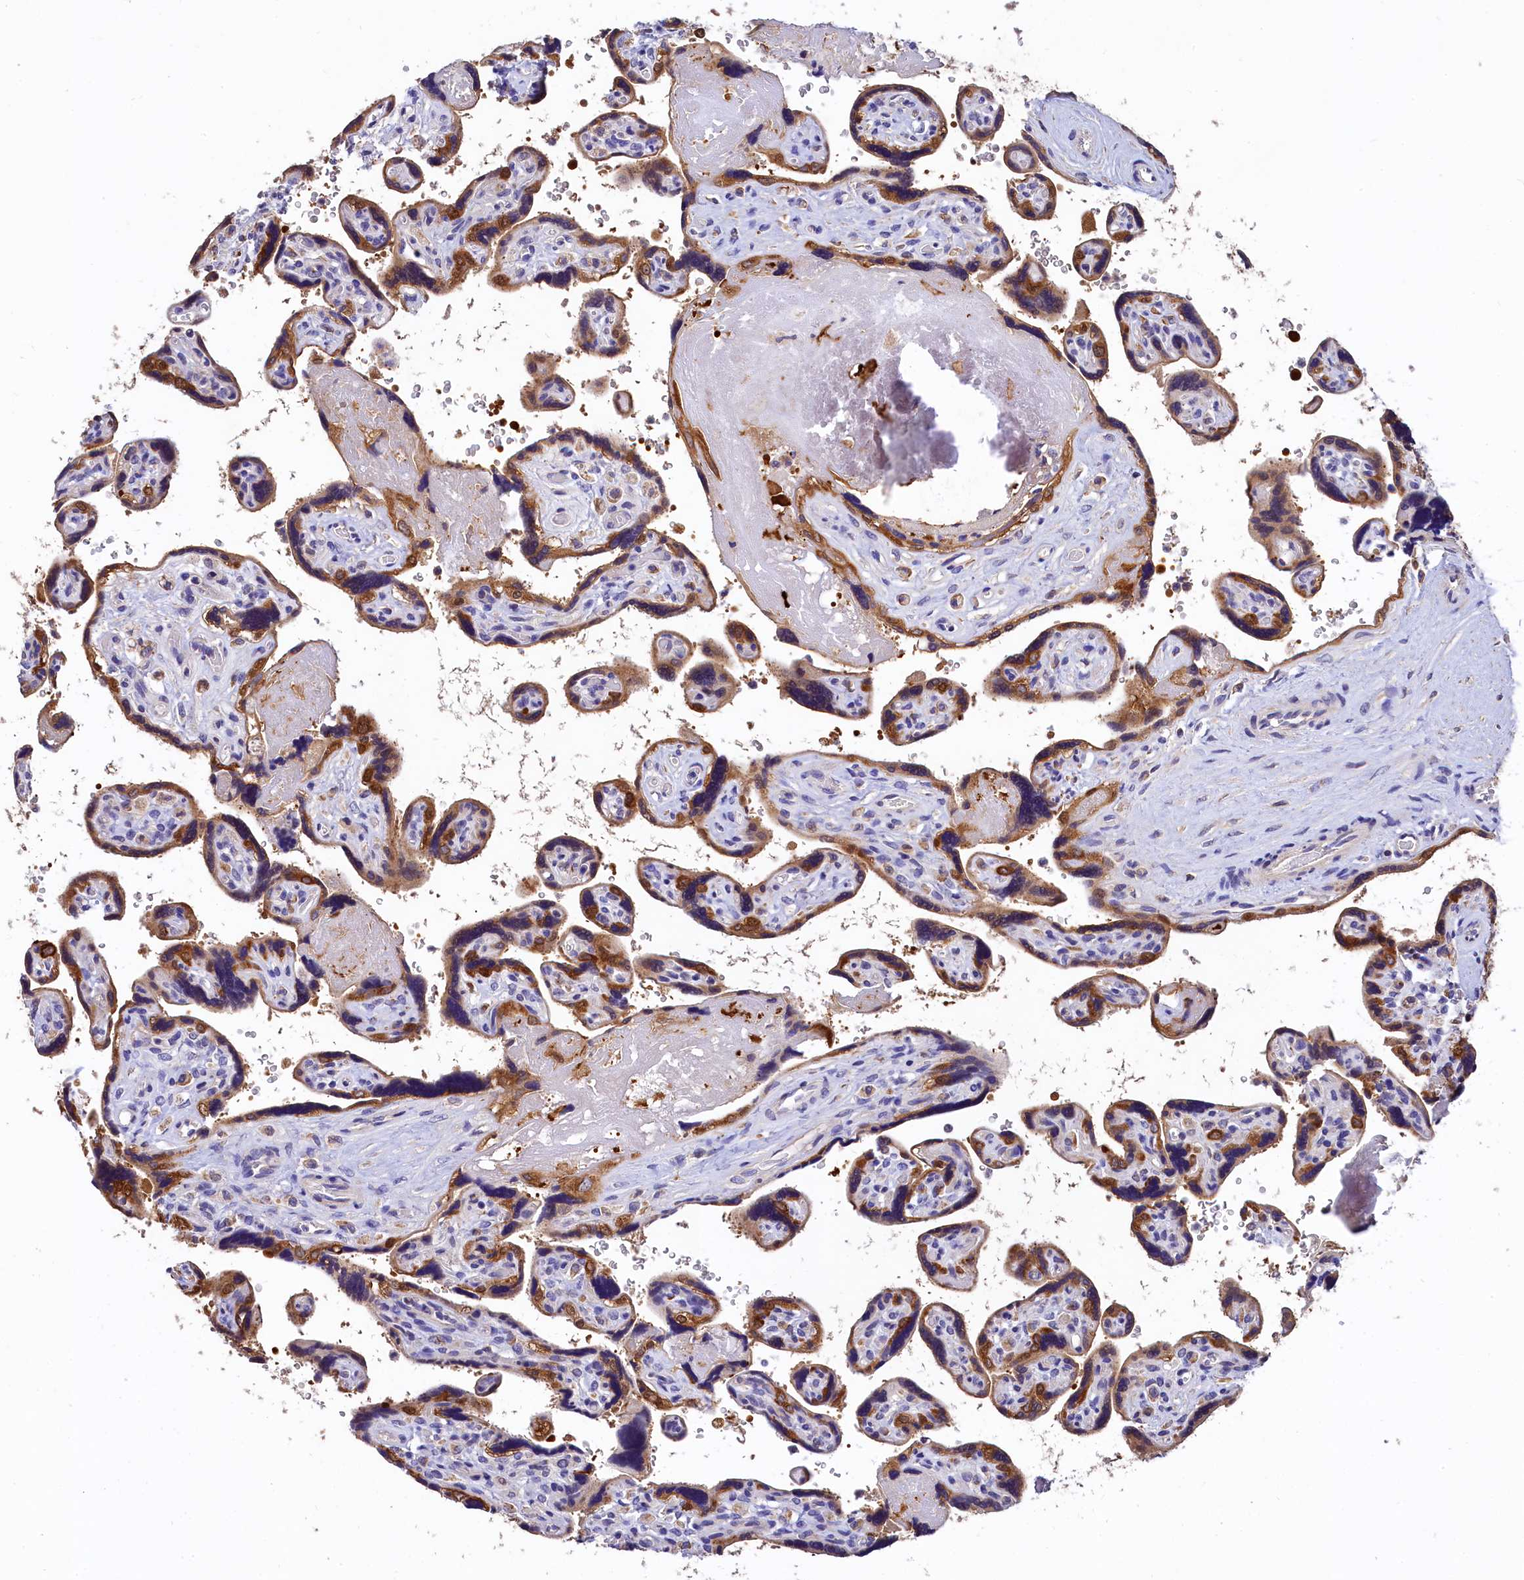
{"staining": {"intensity": "strong", "quantity": "25%-75%", "location": "cytoplasmic/membranous"}, "tissue": "placenta", "cell_type": "Trophoblastic cells", "image_type": "normal", "snomed": [{"axis": "morphology", "description": "Normal tissue, NOS"}, {"axis": "topography", "description": "Placenta"}], "caption": "Immunohistochemical staining of benign placenta reveals high levels of strong cytoplasmic/membranous expression in approximately 25%-75% of trophoblastic cells.", "gene": "EPS8L2", "patient": {"sex": "female", "age": 39}}